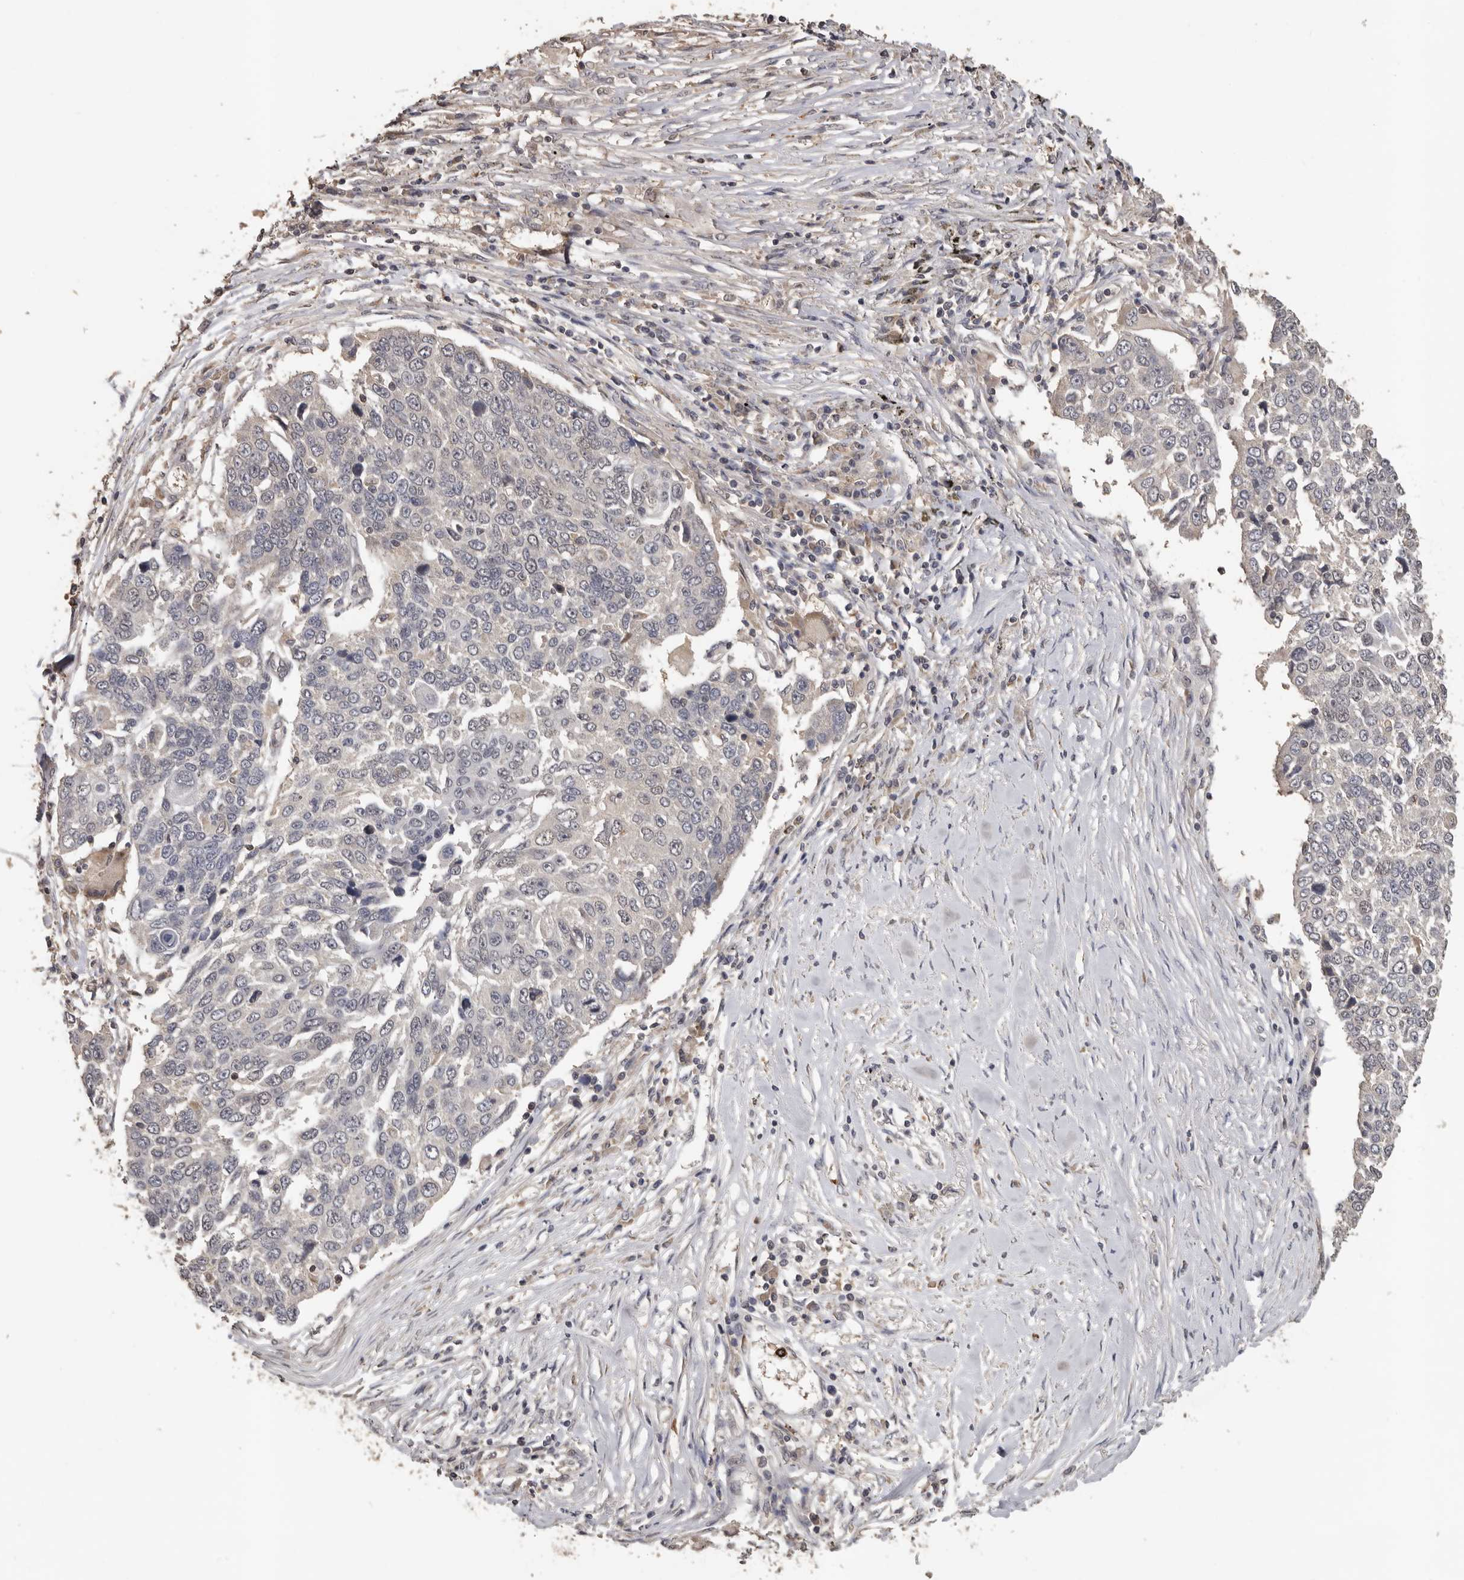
{"staining": {"intensity": "negative", "quantity": "none", "location": "none"}, "tissue": "lung cancer", "cell_type": "Tumor cells", "image_type": "cancer", "snomed": [{"axis": "morphology", "description": "Squamous cell carcinoma, NOS"}, {"axis": "topography", "description": "Lung"}], "caption": "DAB immunohistochemical staining of human lung cancer exhibits no significant staining in tumor cells. Nuclei are stained in blue.", "gene": "KIF2B", "patient": {"sex": "male", "age": 66}}